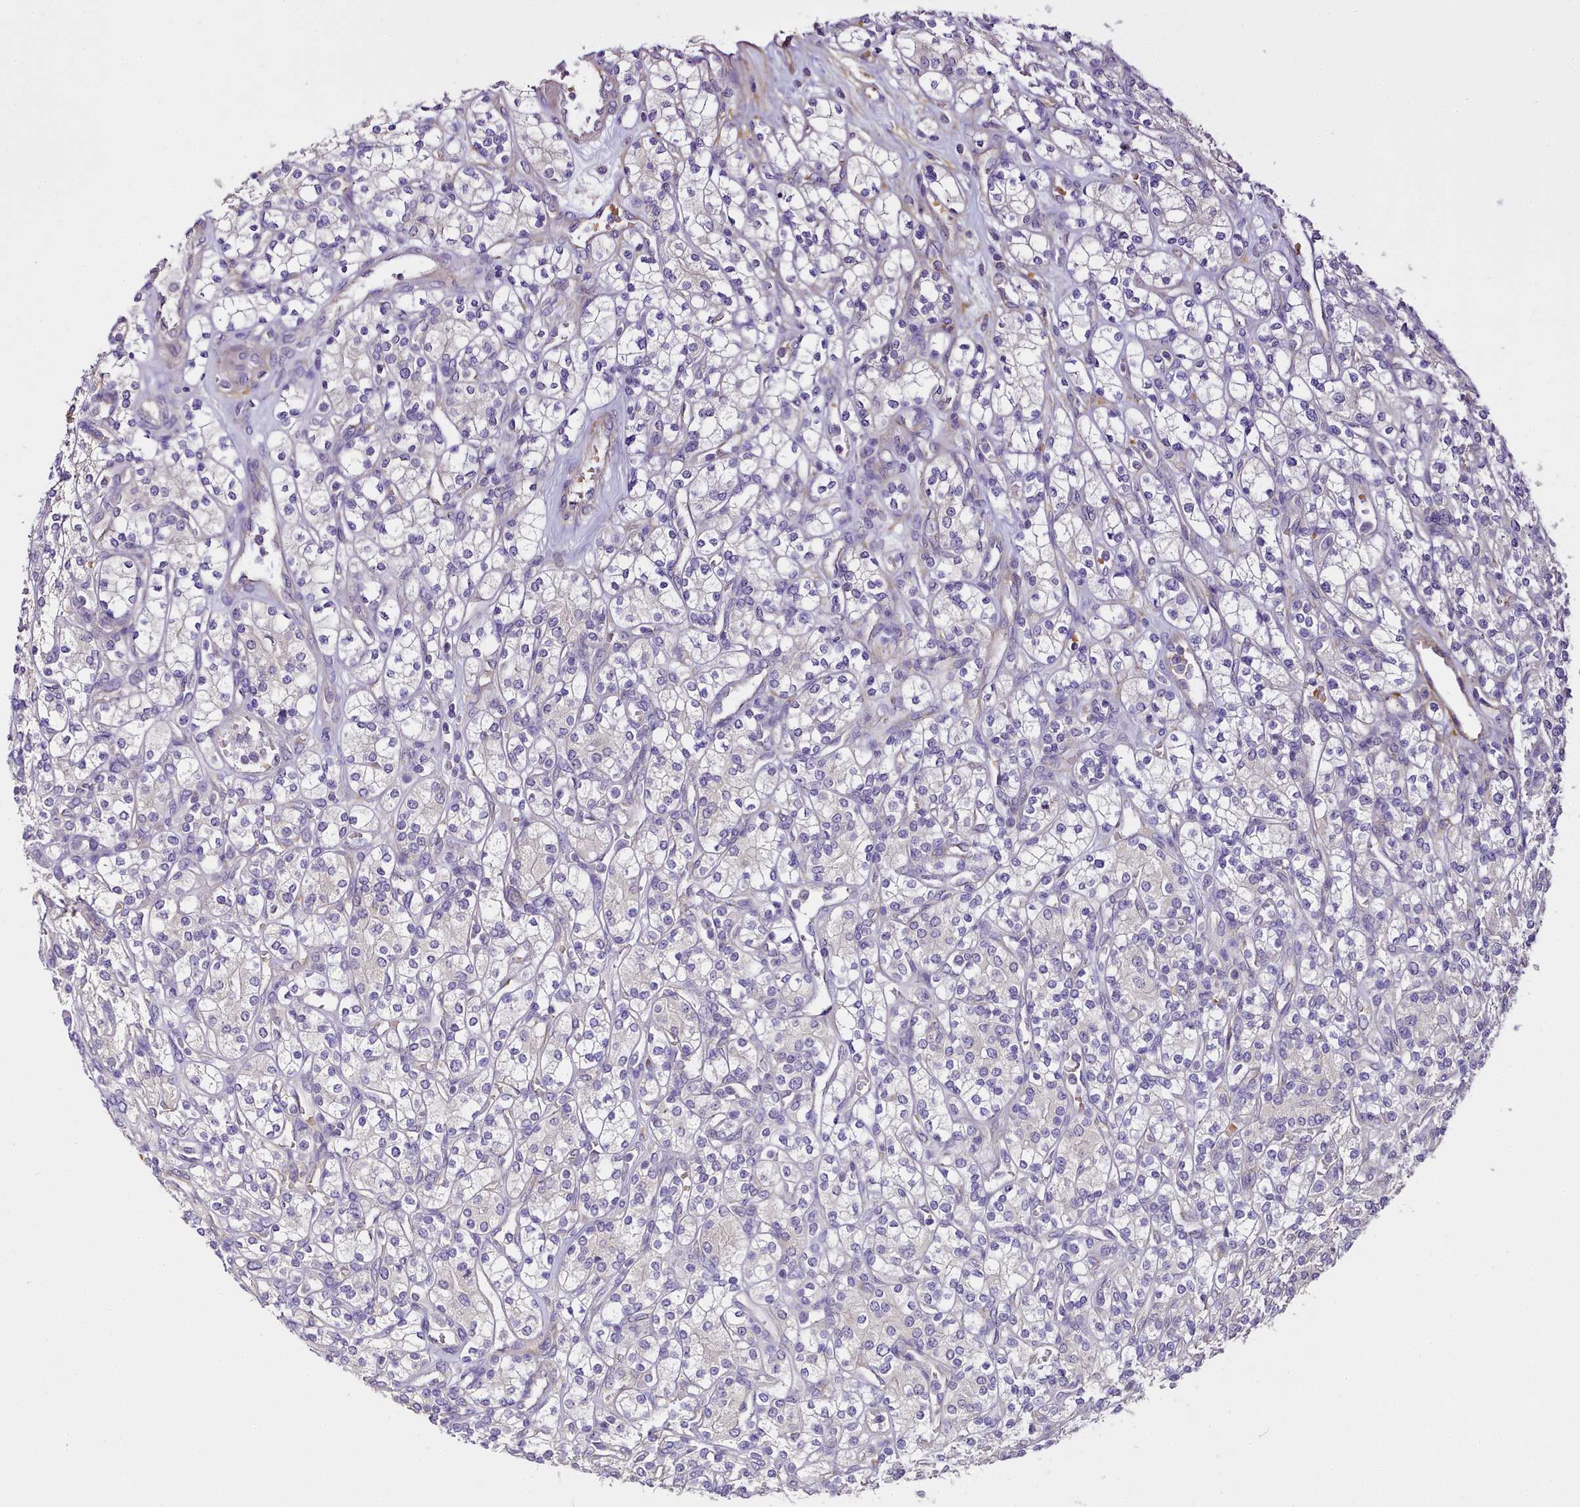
{"staining": {"intensity": "negative", "quantity": "none", "location": "none"}, "tissue": "renal cancer", "cell_type": "Tumor cells", "image_type": "cancer", "snomed": [{"axis": "morphology", "description": "Adenocarcinoma, NOS"}, {"axis": "topography", "description": "Kidney"}], "caption": "This is an immunohistochemistry (IHC) photomicrograph of human renal cancer. There is no positivity in tumor cells.", "gene": "NBPF1", "patient": {"sex": "male", "age": 77}}